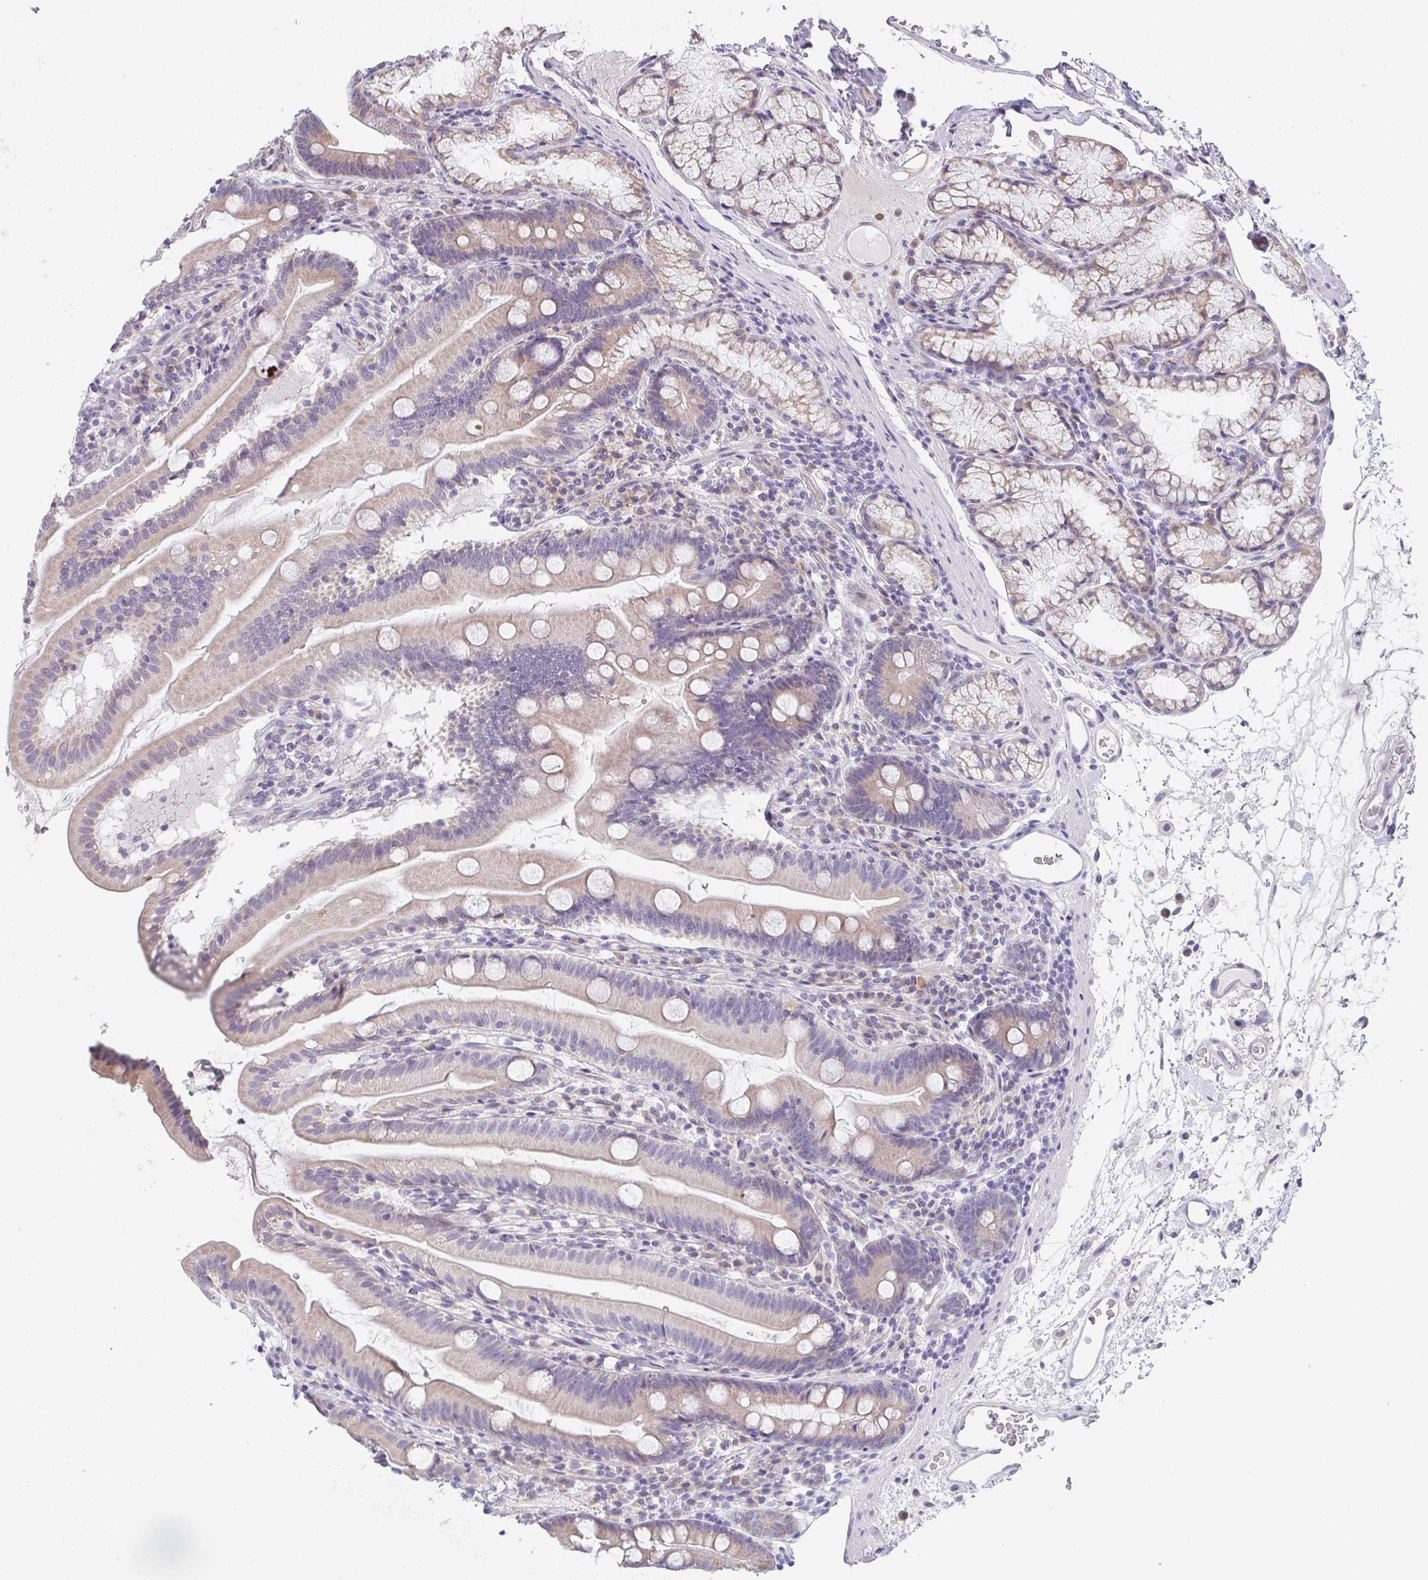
{"staining": {"intensity": "weak", "quantity": "25%-75%", "location": "cytoplasmic/membranous"}, "tissue": "duodenum", "cell_type": "Glandular cells", "image_type": "normal", "snomed": [{"axis": "morphology", "description": "Normal tissue, NOS"}, {"axis": "topography", "description": "Duodenum"}], "caption": "A brown stain labels weak cytoplasmic/membranous expression of a protein in glandular cells of unremarkable human duodenum. The staining was performed using DAB, with brown indicating positive protein expression. Nuclei are stained blue with hematoxylin.", "gene": "CACNA1S", "patient": {"sex": "female", "age": 67}}